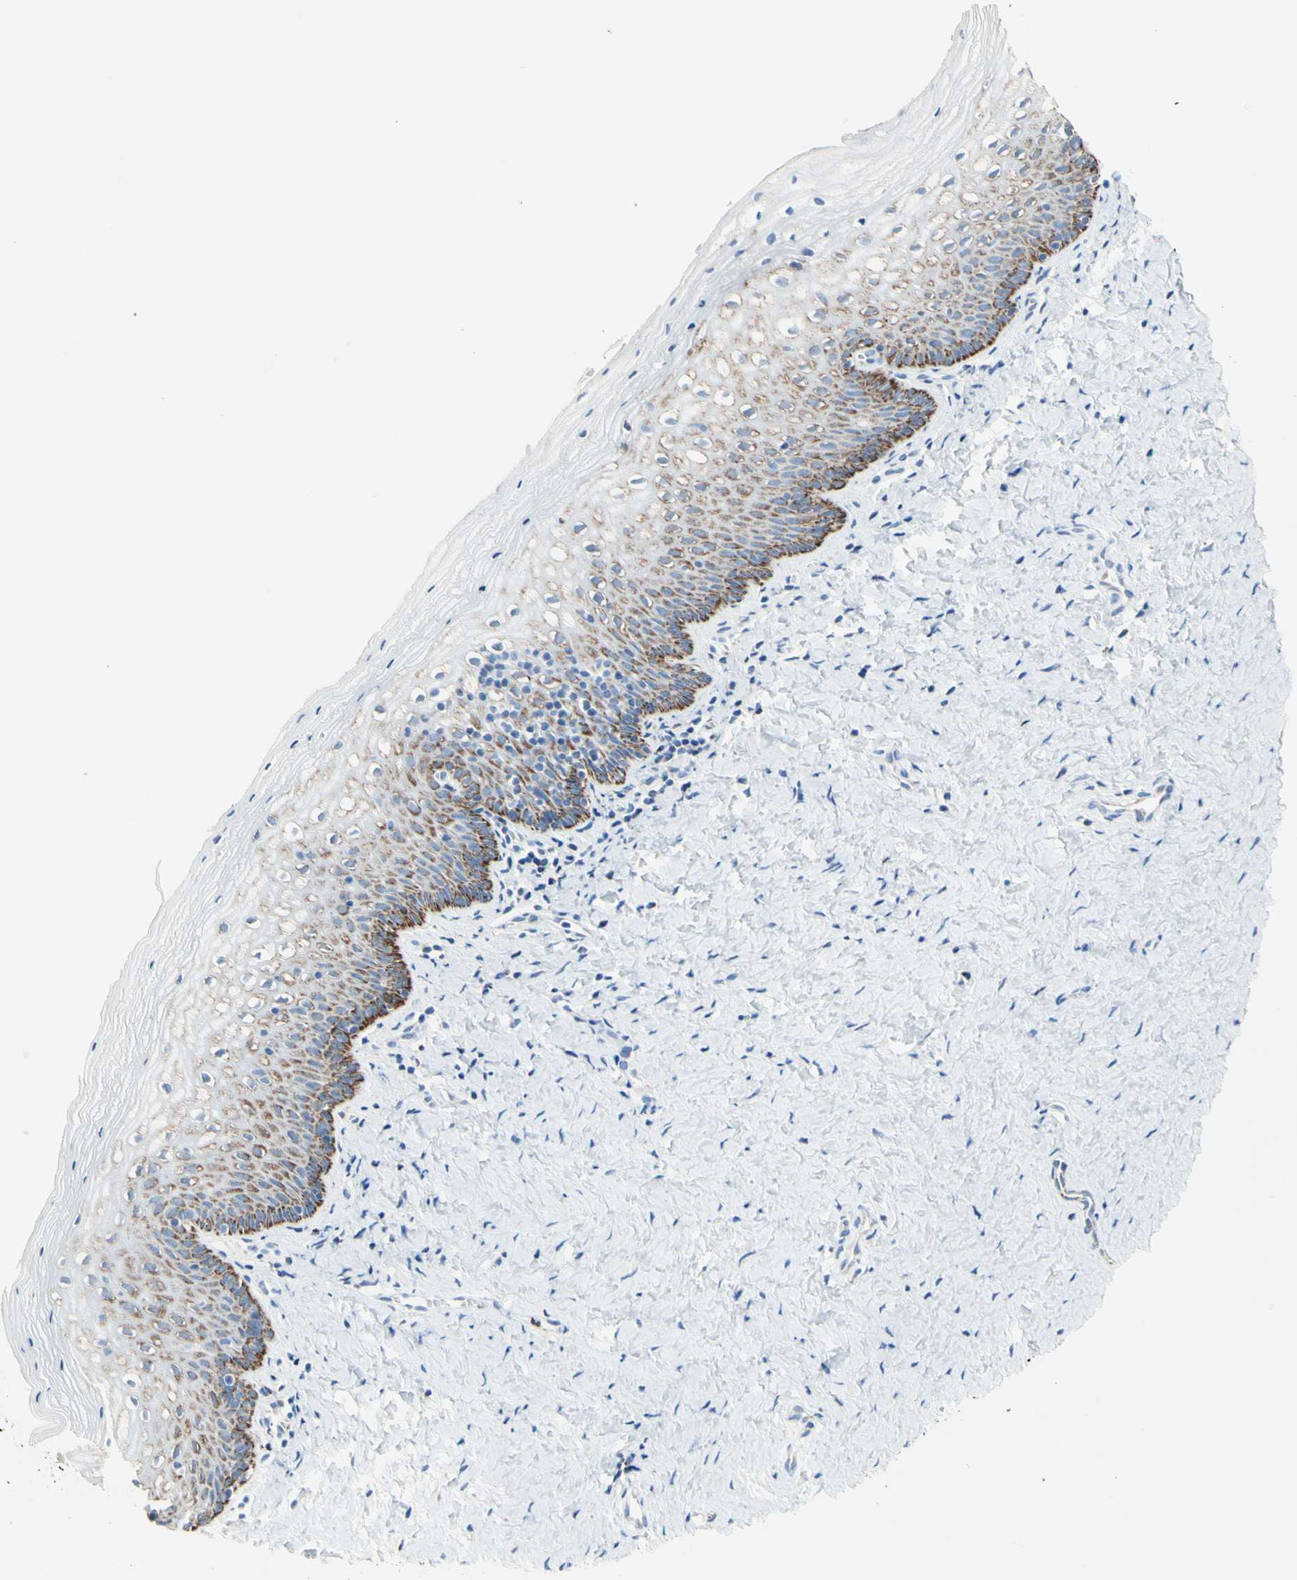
{"staining": {"intensity": "moderate", "quantity": "<25%", "location": "cytoplasmic/membranous"}, "tissue": "vagina", "cell_type": "Squamous epithelial cells", "image_type": "normal", "snomed": [{"axis": "morphology", "description": "Normal tissue, NOS"}, {"axis": "topography", "description": "Vagina"}], "caption": "The histopathology image shows staining of unremarkable vagina, revealing moderate cytoplasmic/membranous protein expression (brown color) within squamous epithelial cells. Immunohistochemistry stains the protein in brown and the nuclei are stained blue.", "gene": "CYSLTR1", "patient": {"sex": "female", "age": 46}}